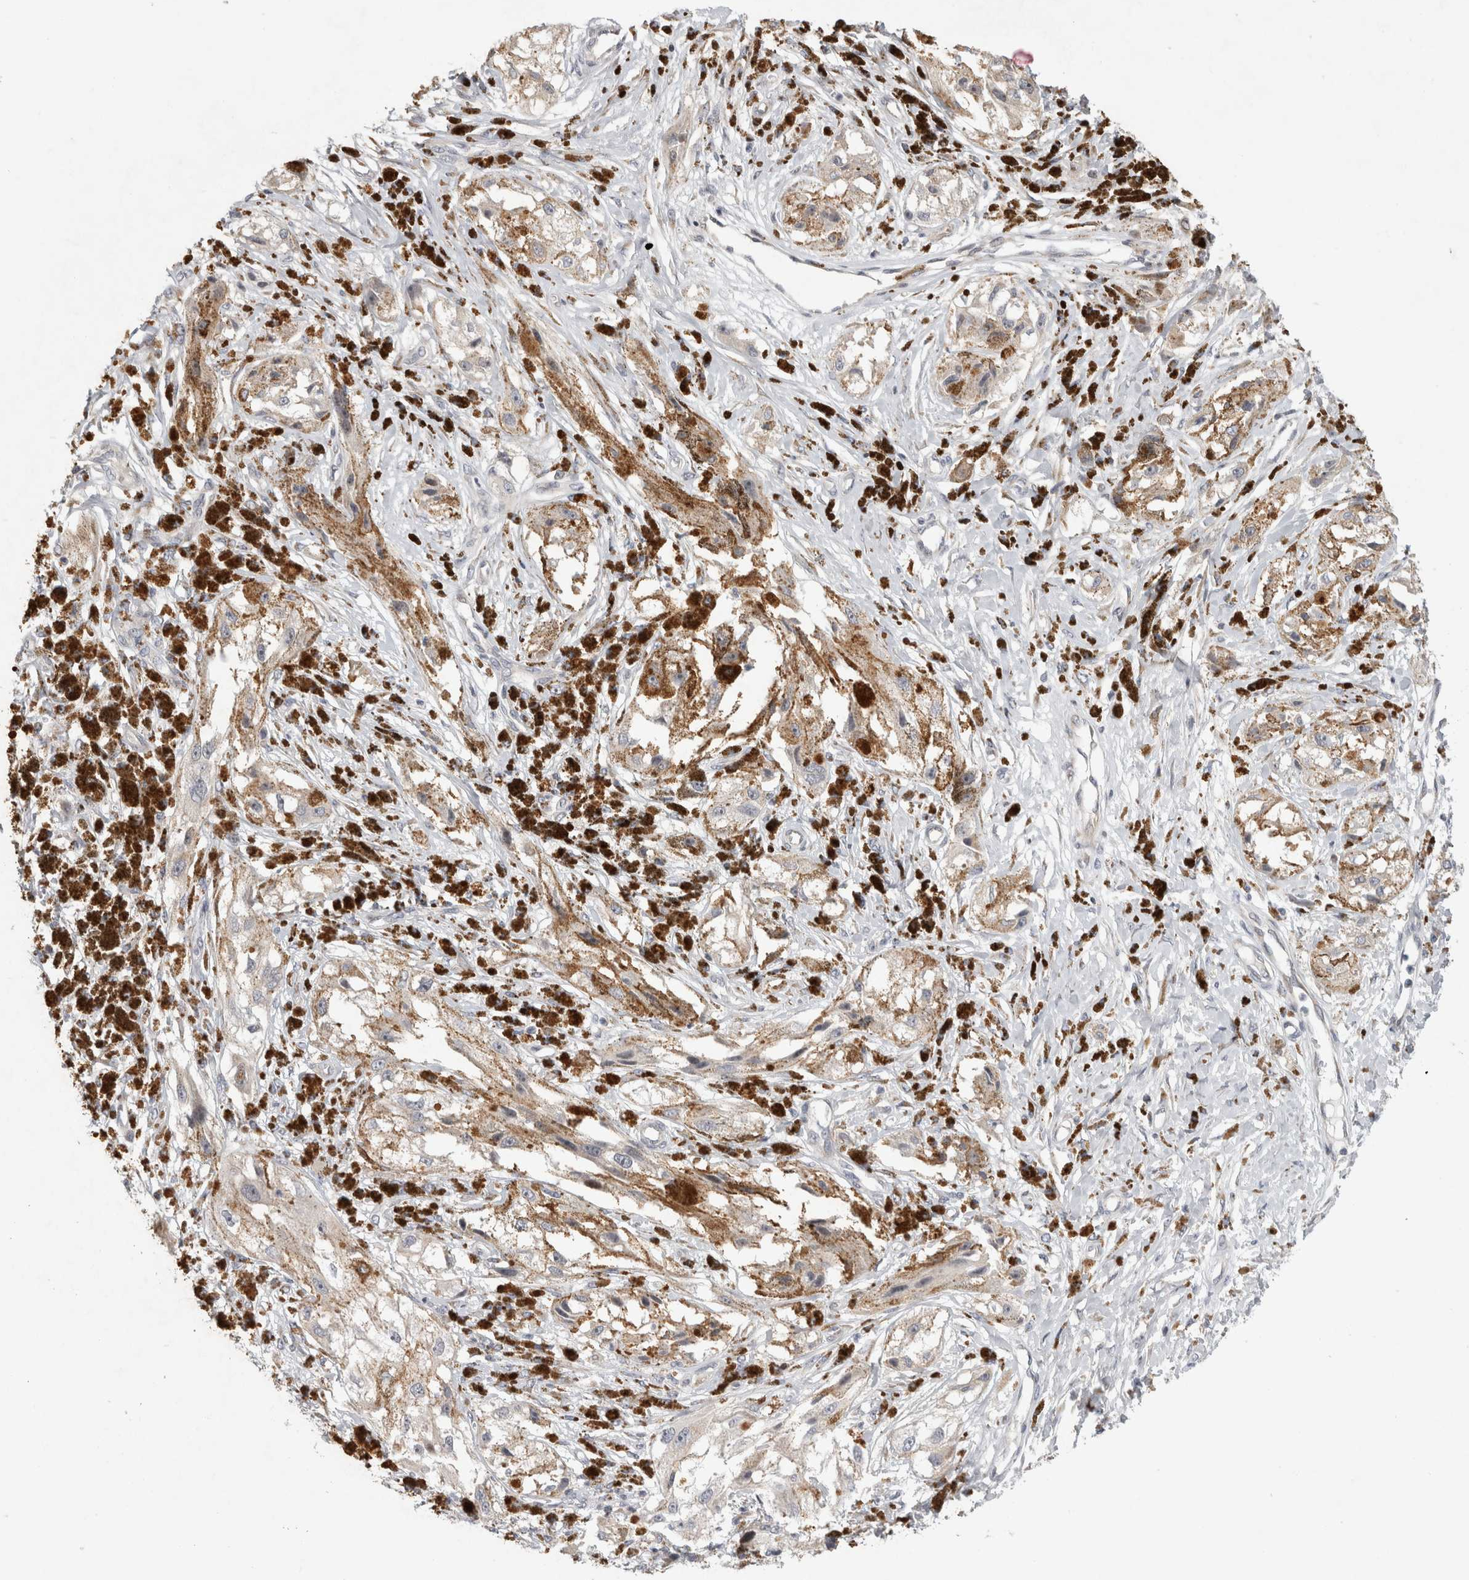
{"staining": {"intensity": "negative", "quantity": "none", "location": "none"}, "tissue": "melanoma", "cell_type": "Tumor cells", "image_type": "cancer", "snomed": [{"axis": "morphology", "description": "Malignant melanoma, NOS"}, {"axis": "topography", "description": "Skin"}], "caption": "An image of human melanoma is negative for staining in tumor cells.", "gene": "UTP25", "patient": {"sex": "male", "age": 88}}